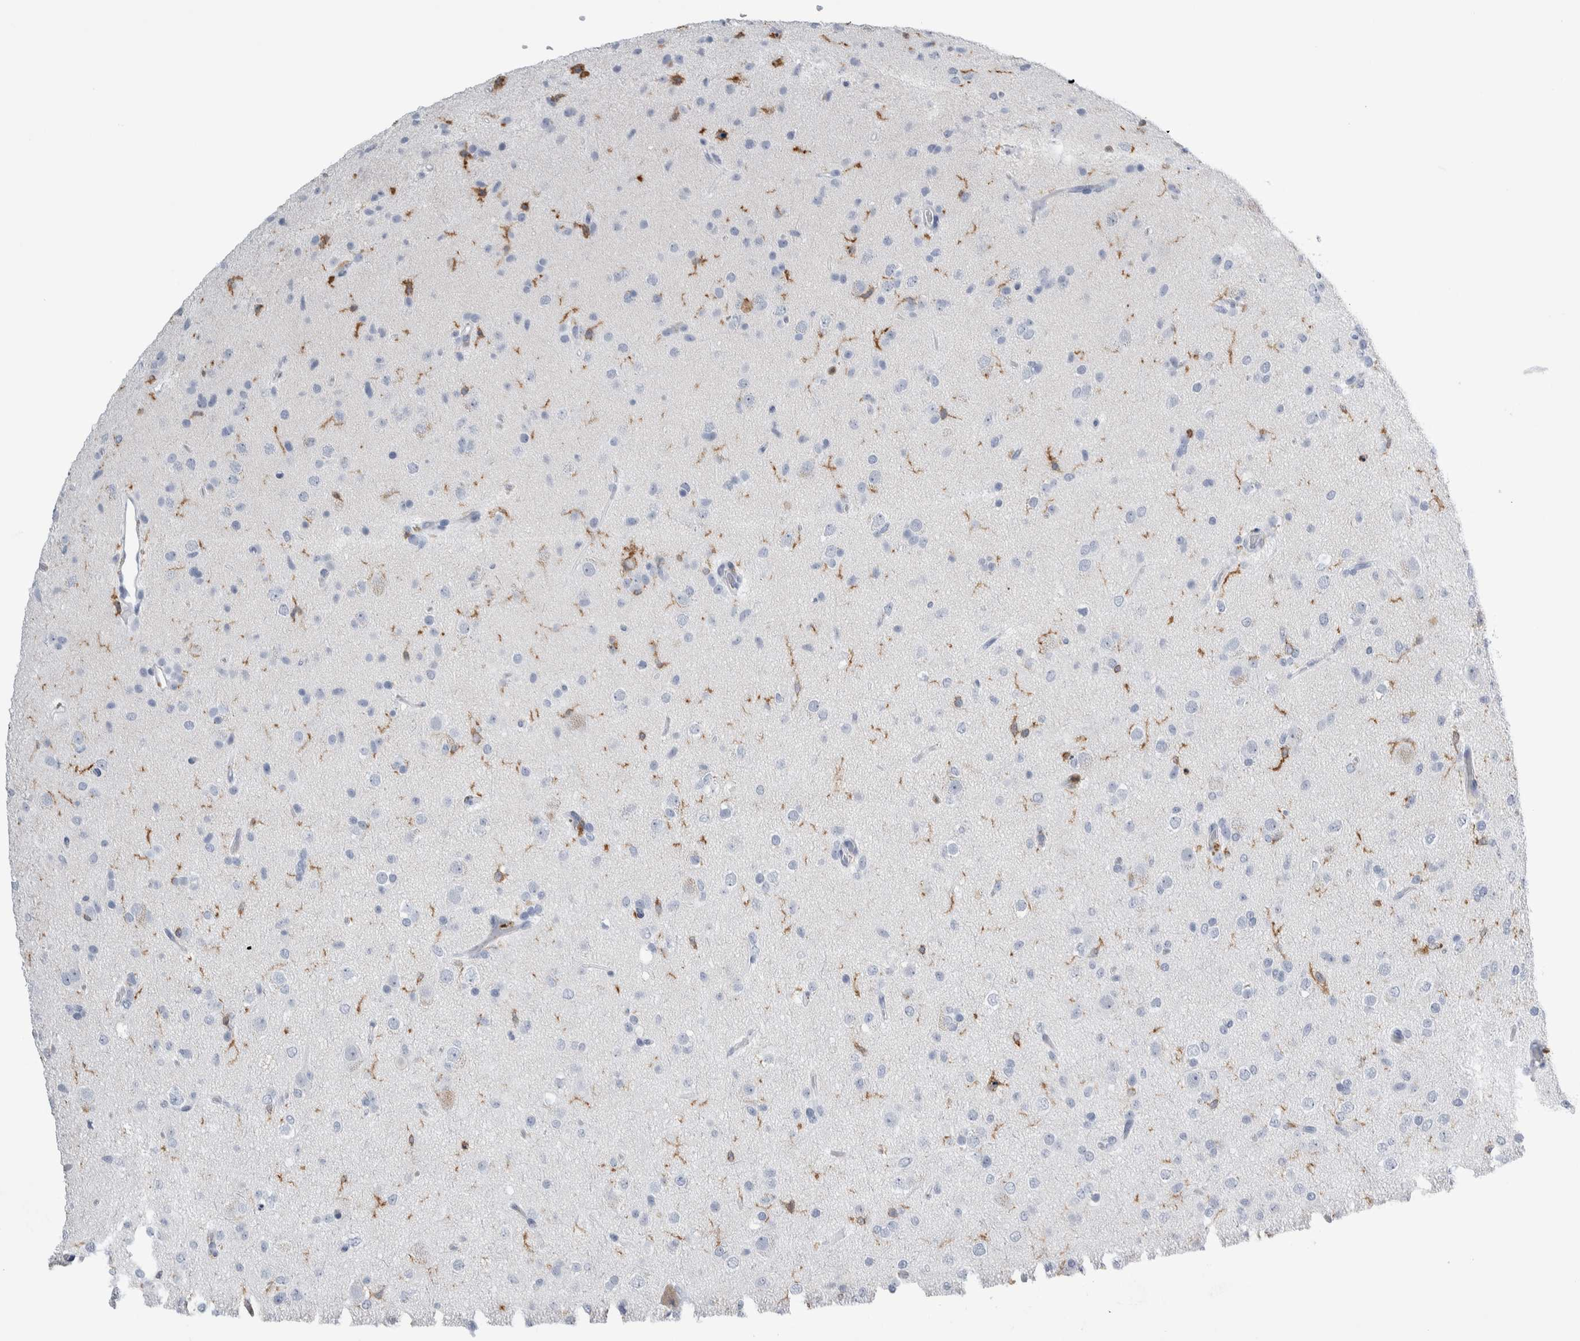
{"staining": {"intensity": "moderate", "quantity": "<25%", "location": "cytoplasmic/membranous"}, "tissue": "glioma", "cell_type": "Tumor cells", "image_type": "cancer", "snomed": [{"axis": "morphology", "description": "Glioma, malignant, Low grade"}, {"axis": "topography", "description": "Brain"}], "caption": "High-power microscopy captured an IHC micrograph of low-grade glioma (malignant), revealing moderate cytoplasmic/membranous staining in about <25% of tumor cells.", "gene": "SKAP2", "patient": {"sex": "male", "age": 65}}